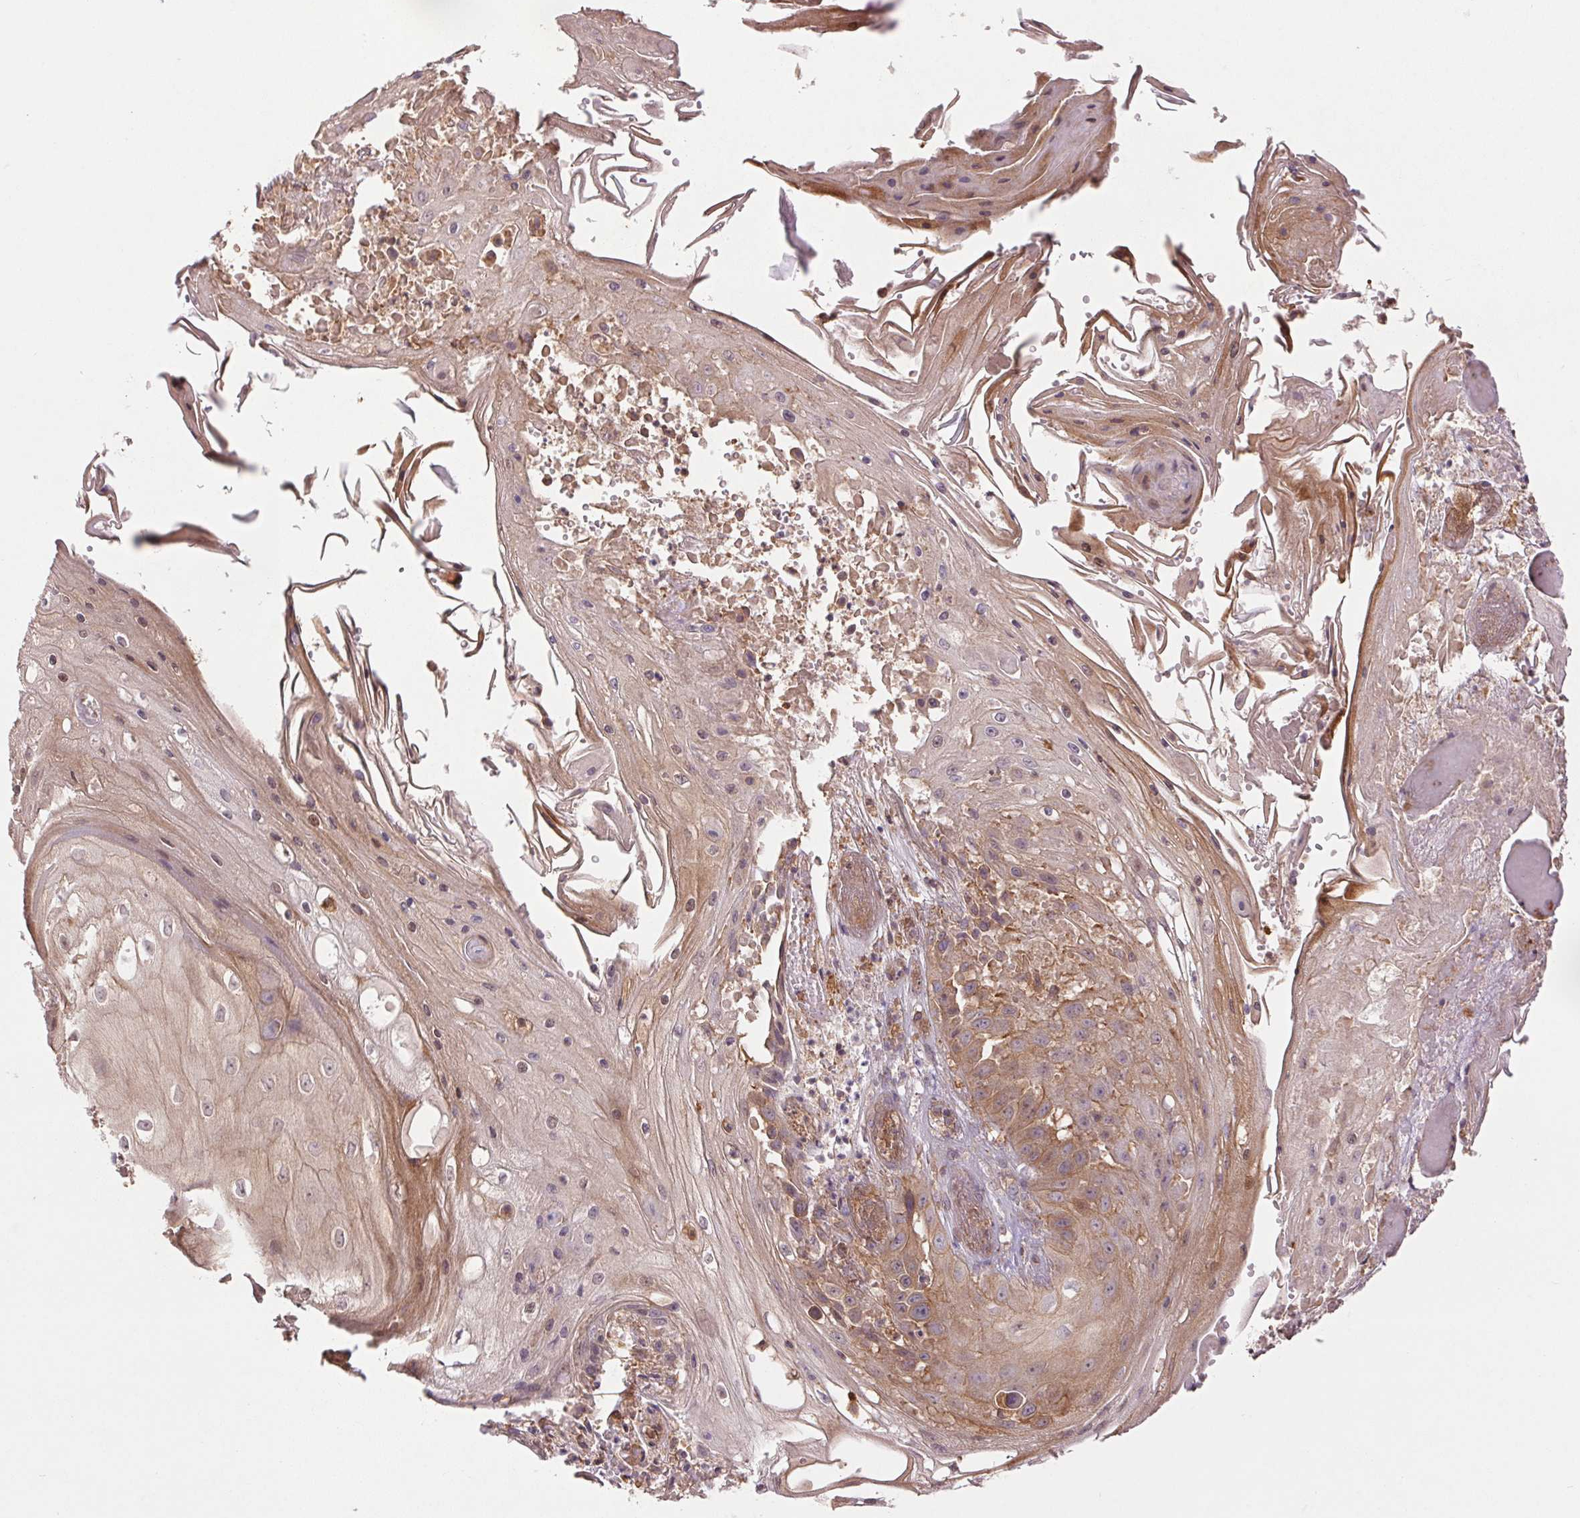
{"staining": {"intensity": "moderate", "quantity": ">75%", "location": "cytoplasmic/membranous,nuclear"}, "tissue": "skin cancer", "cell_type": "Tumor cells", "image_type": "cancer", "snomed": [{"axis": "morphology", "description": "Squamous cell carcinoma, NOS"}, {"axis": "topography", "description": "Skin"}], "caption": "The image reveals a brown stain indicating the presence of a protein in the cytoplasmic/membranous and nuclear of tumor cells in squamous cell carcinoma (skin).", "gene": "TUBA3D", "patient": {"sex": "male", "age": 70}}